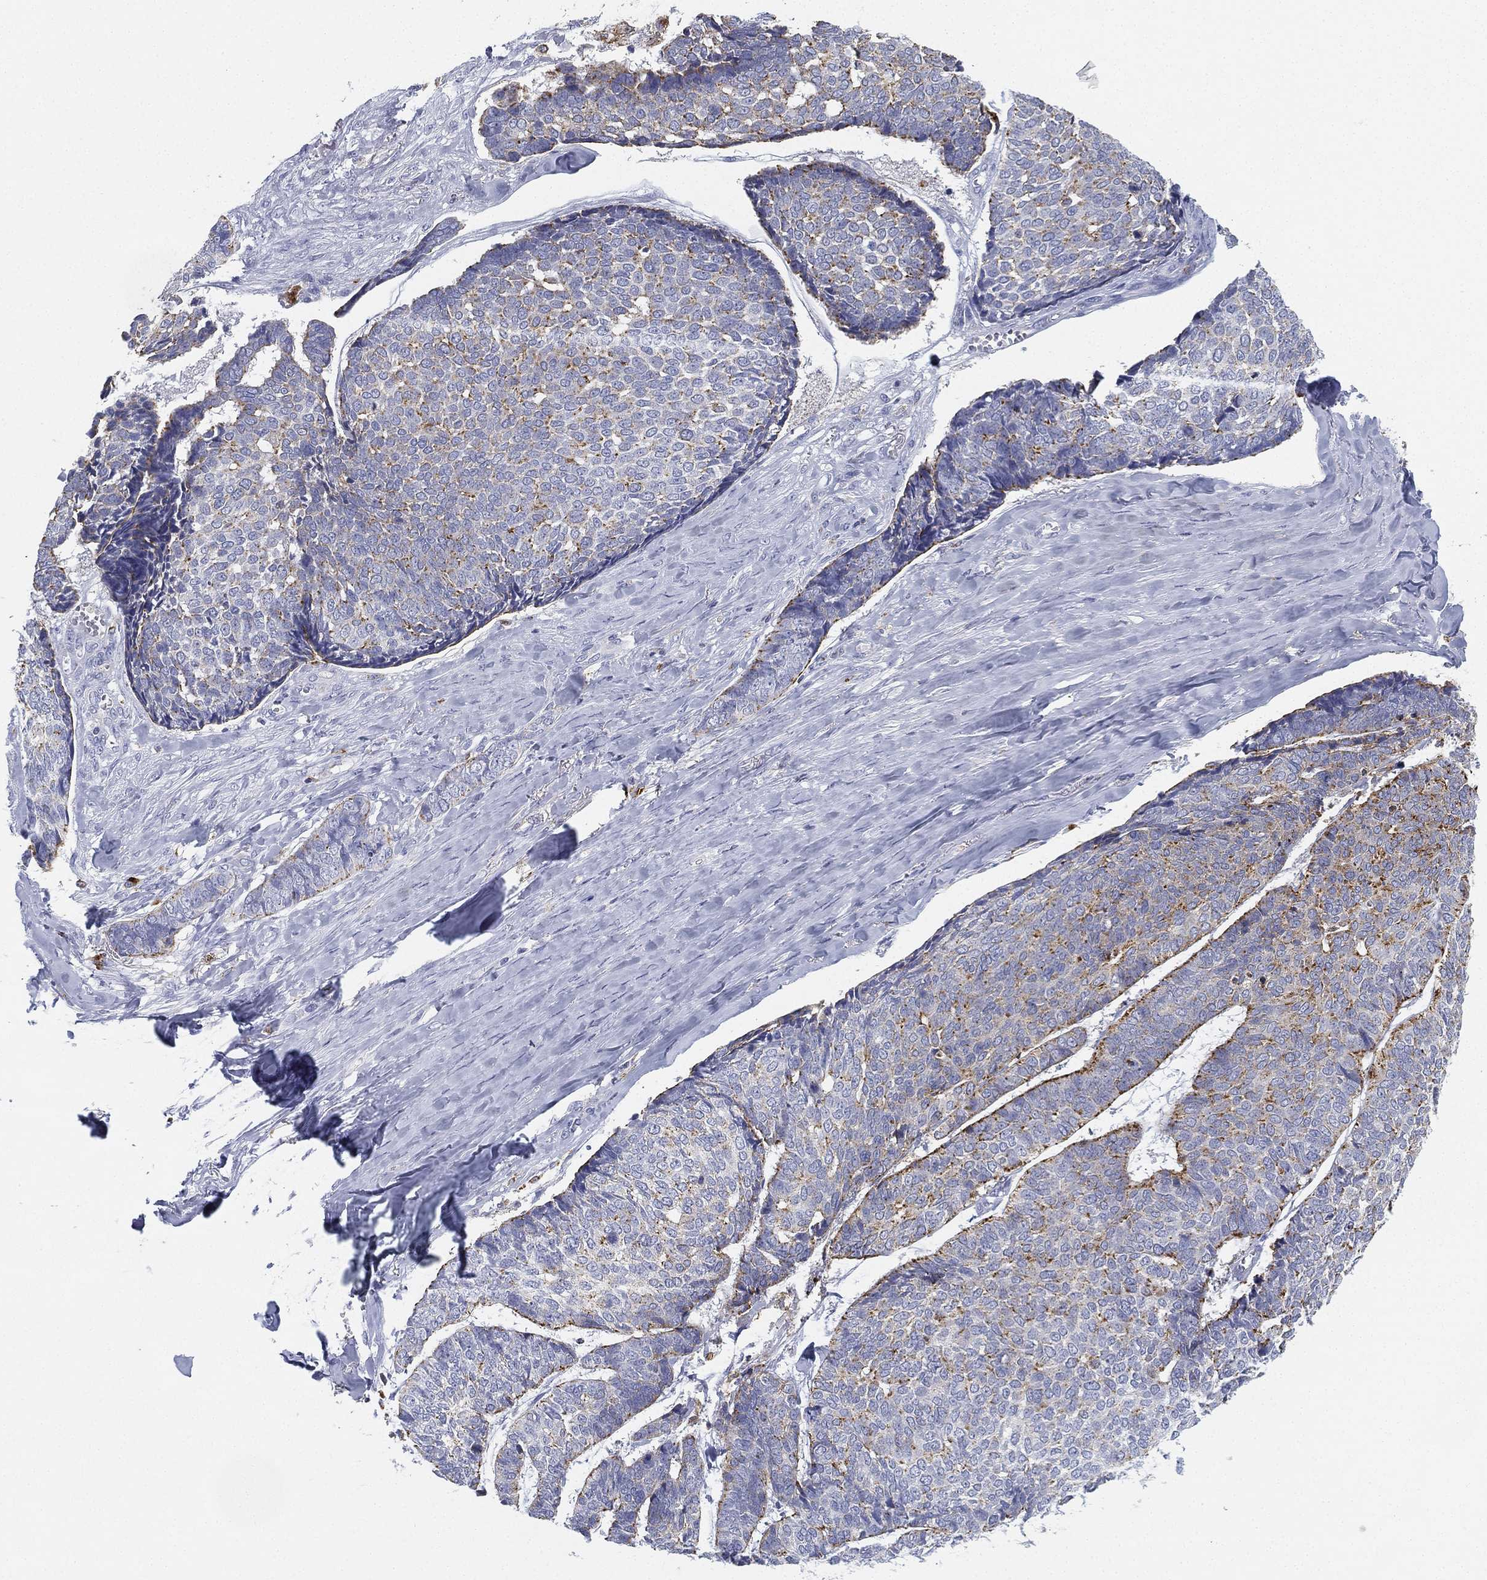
{"staining": {"intensity": "moderate", "quantity": "<25%", "location": "cytoplasmic/membranous"}, "tissue": "skin cancer", "cell_type": "Tumor cells", "image_type": "cancer", "snomed": [{"axis": "morphology", "description": "Basal cell carcinoma"}, {"axis": "topography", "description": "Skin"}], "caption": "Skin basal cell carcinoma stained for a protein (brown) displays moderate cytoplasmic/membranous positive expression in approximately <25% of tumor cells.", "gene": "NPC2", "patient": {"sex": "male", "age": 86}}